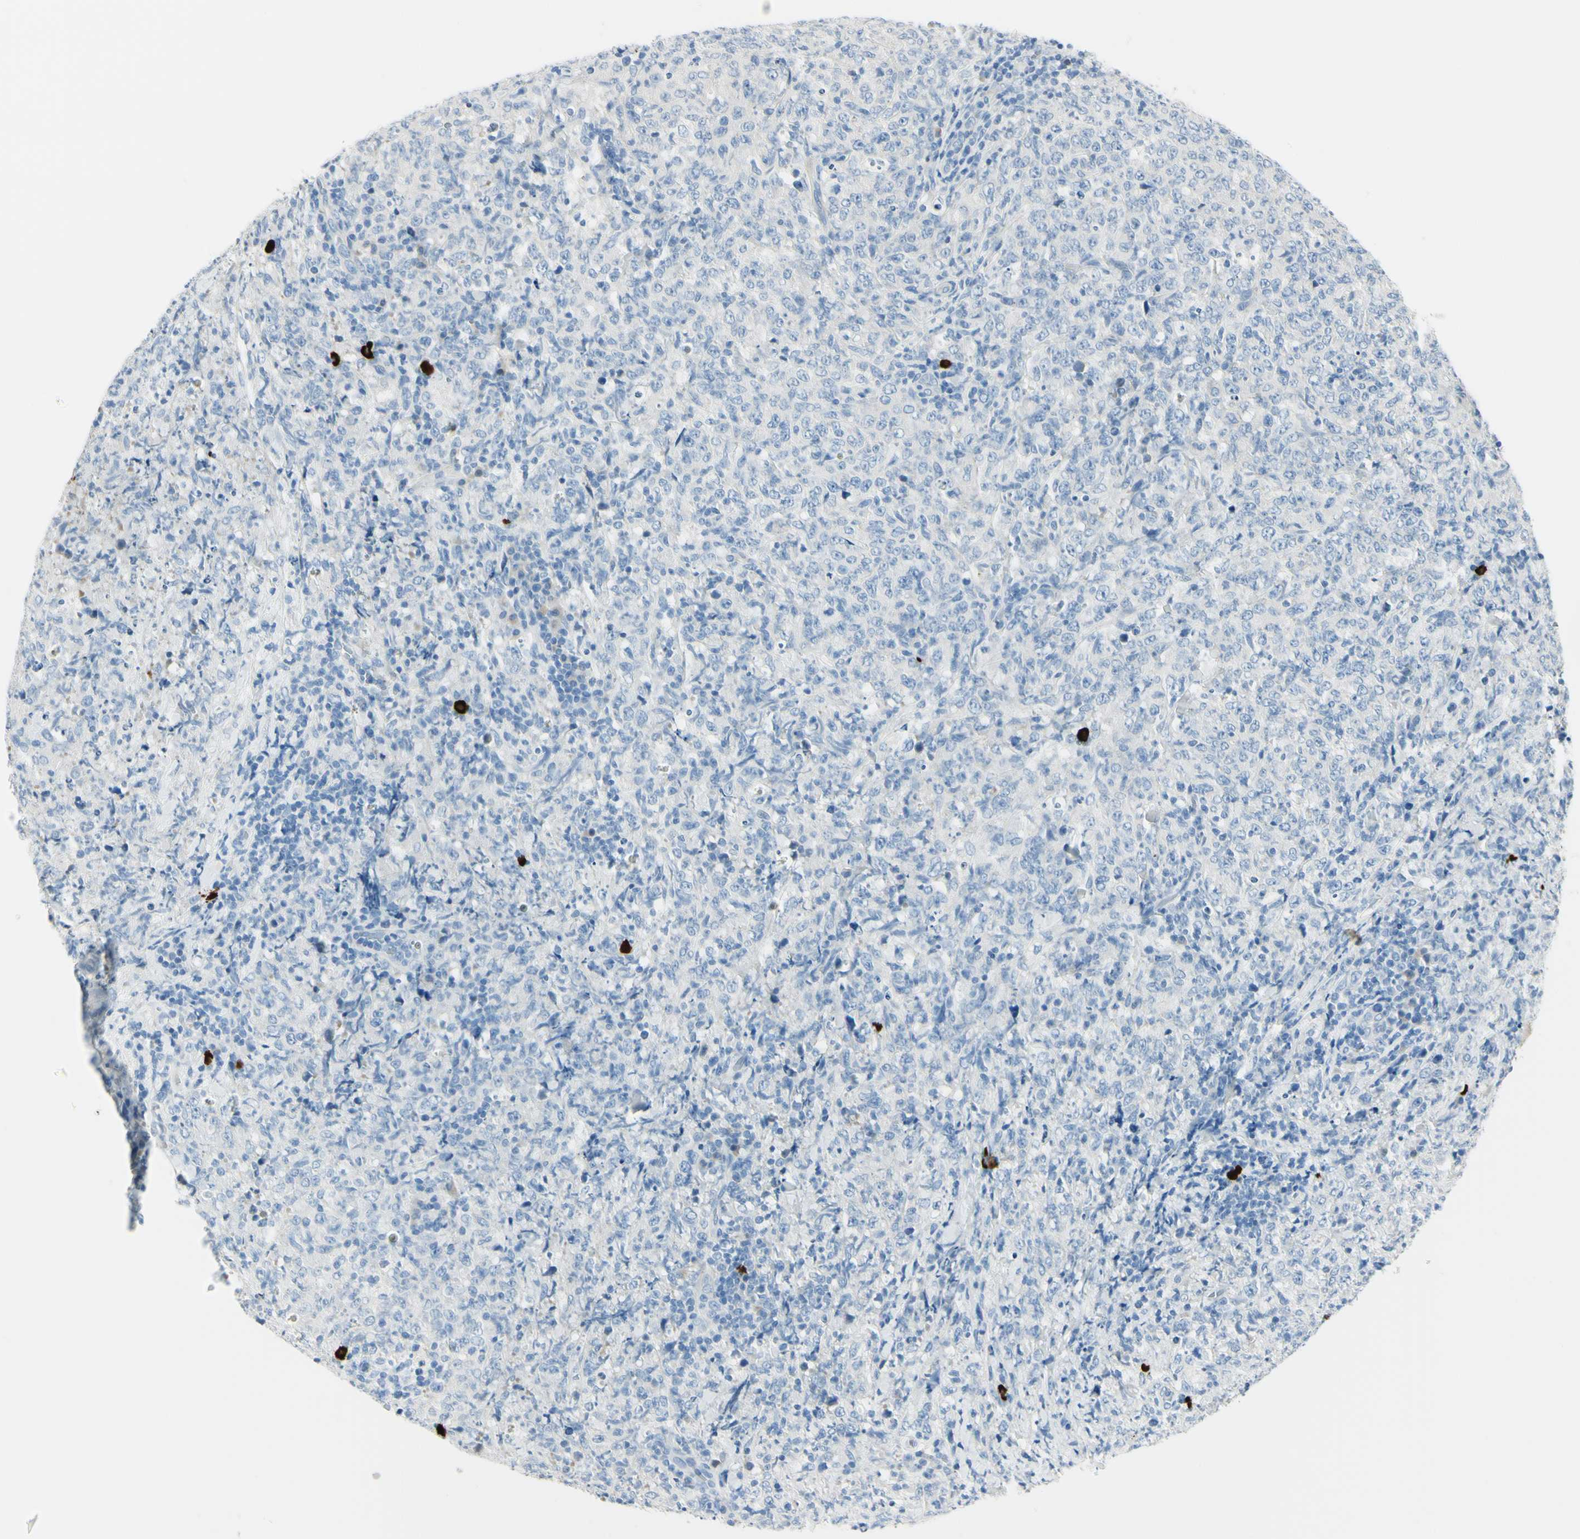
{"staining": {"intensity": "negative", "quantity": "none", "location": "none"}, "tissue": "lymphoma", "cell_type": "Tumor cells", "image_type": "cancer", "snomed": [{"axis": "morphology", "description": "Malignant lymphoma, non-Hodgkin's type, High grade"}, {"axis": "topography", "description": "Tonsil"}], "caption": "High power microscopy histopathology image of an immunohistochemistry photomicrograph of lymphoma, revealing no significant staining in tumor cells. (DAB (3,3'-diaminobenzidine) IHC, high magnification).", "gene": "DLG4", "patient": {"sex": "female", "age": 36}}